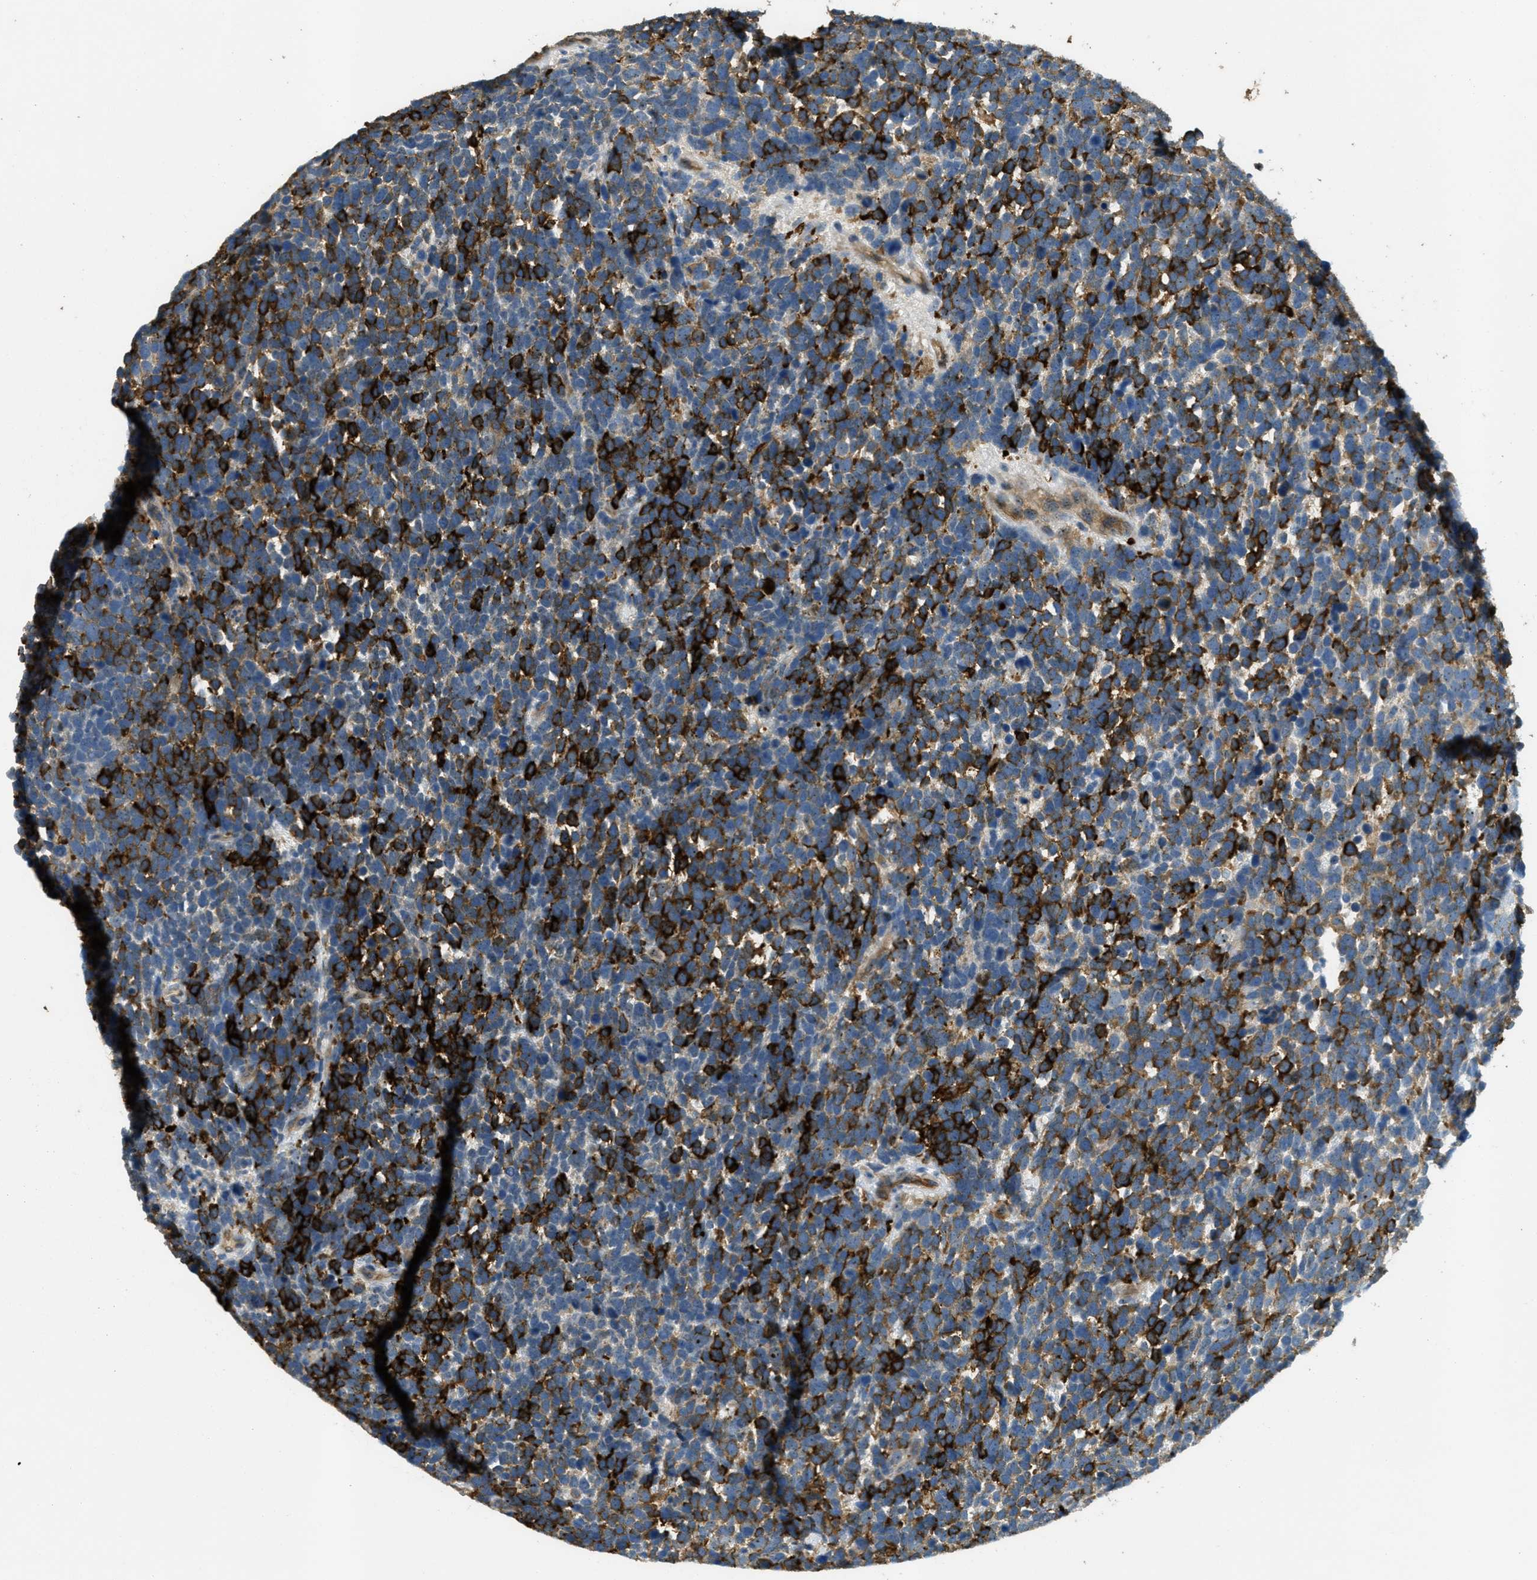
{"staining": {"intensity": "strong", "quantity": "25%-75%", "location": "cytoplasmic/membranous"}, "tissue": "urothelial cancer", "cell_type": "Tumor cells", "image_type": "cancer", "snomed": [{"axis": "morphology", "description": "Urothelial carcinoma, High grade"}, {"axis": "topography", "description": "Urinary bladder"}], "caption": "Human high-grade urothelial carcinoma stained with a brown dye demonstrates strong cytoplasmic/membranous positive staining in about 25%-75% of tumor cells.", "gene": "OSMR", "patient": {"sex": "female", "age": 82}}